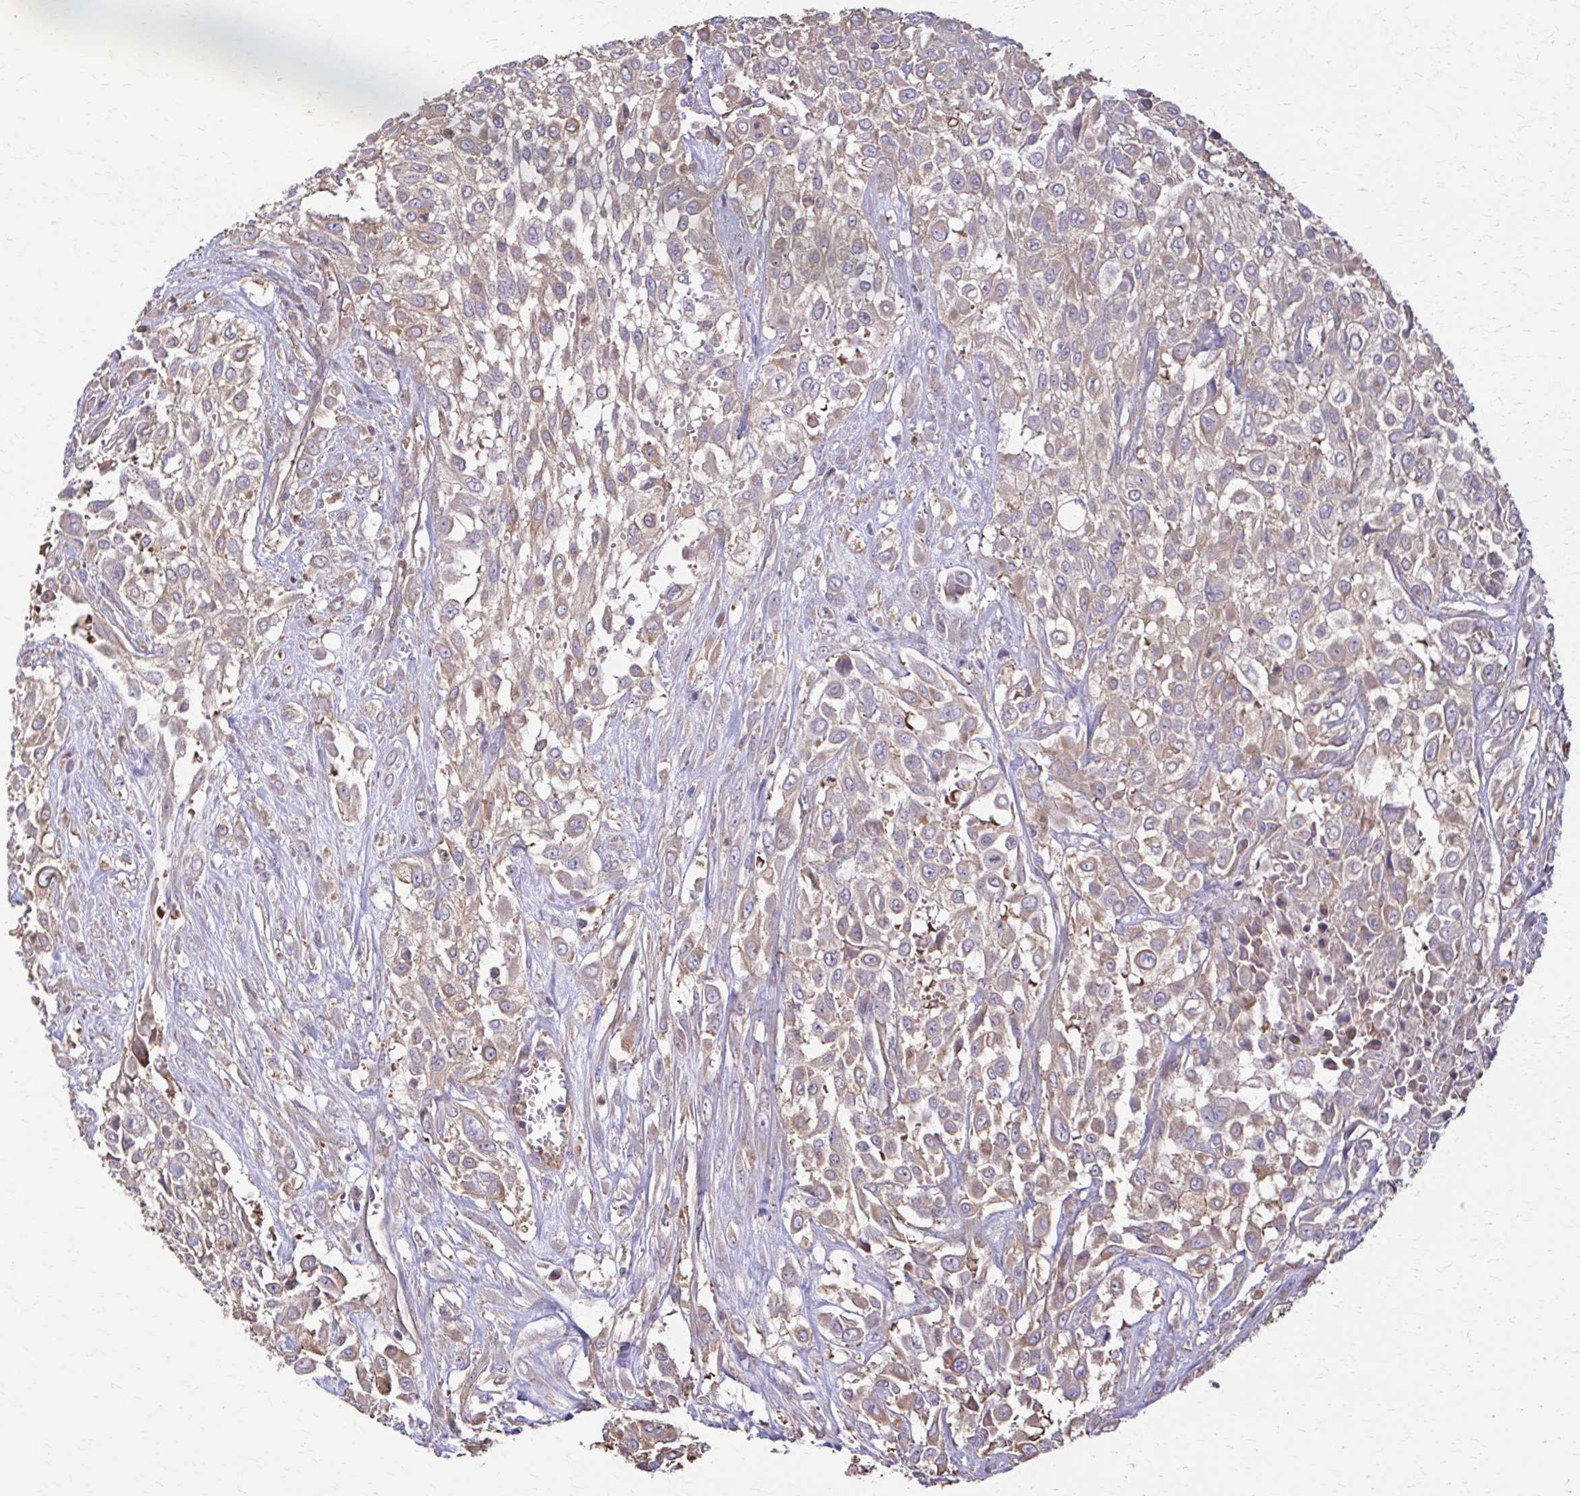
{"staining": {"intensity": "weak", "quantity": "25%-75%", "location": "cytoplasmic/membranous"}, "tissue": "urothelial cancer", "cell_type": "Tumor cells", "image_type": "cancer", "snomed": [{"axis": "morphology", "description": "Urothelial carcinoma, High grade"}, {"axis": "topography", "description": "Urinary bladder"}], "caption": "Immunohistochemical staining of urothelial cancer reveals low levels of weak cytoplasmic/membranous staining in about 25%-75% of tumor cells.", "gene": "DSP", "patient": {"sex": "male", "age": 57}}